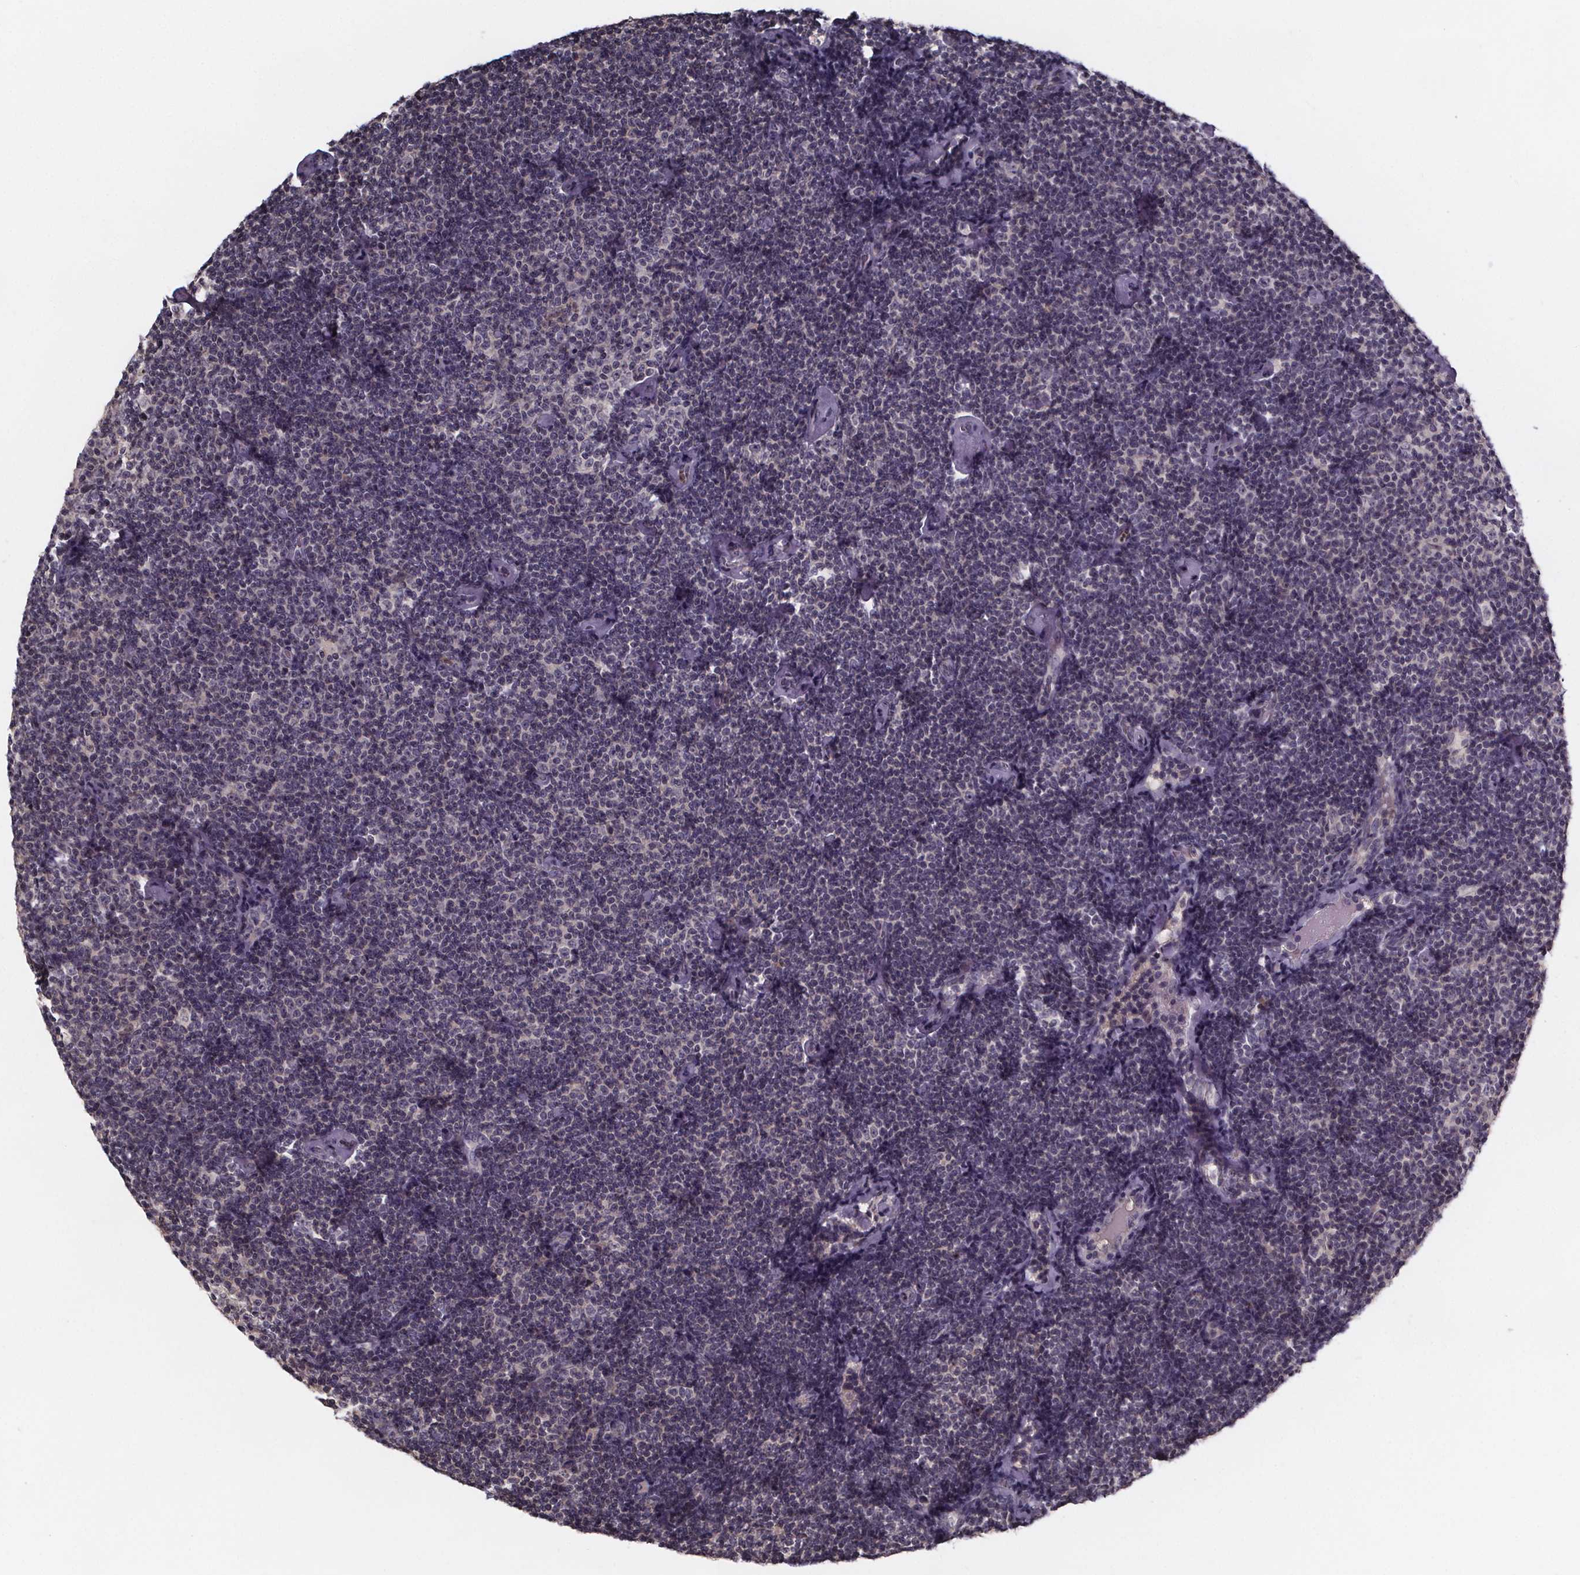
{"staining": {"intensity": "negative", "quantity": "none", "location": "none"}, "tissue": "lymphoma", "cell_type": "Tumor cells", "image_type": "cancer", "snomed": [{"axis": "morphology", "description": "Malignant lymphoma, non-Hodgkin's type, Low grade"}, {"axis": "topography", "description": "Lymph node"}], "caption": "Tumor cells show no significant positivity in malignant lymphoma, non-Hodgkin's type (low-grade).", "gene": "SMIM1", "patient": {"sex": "male", "age": 81}}